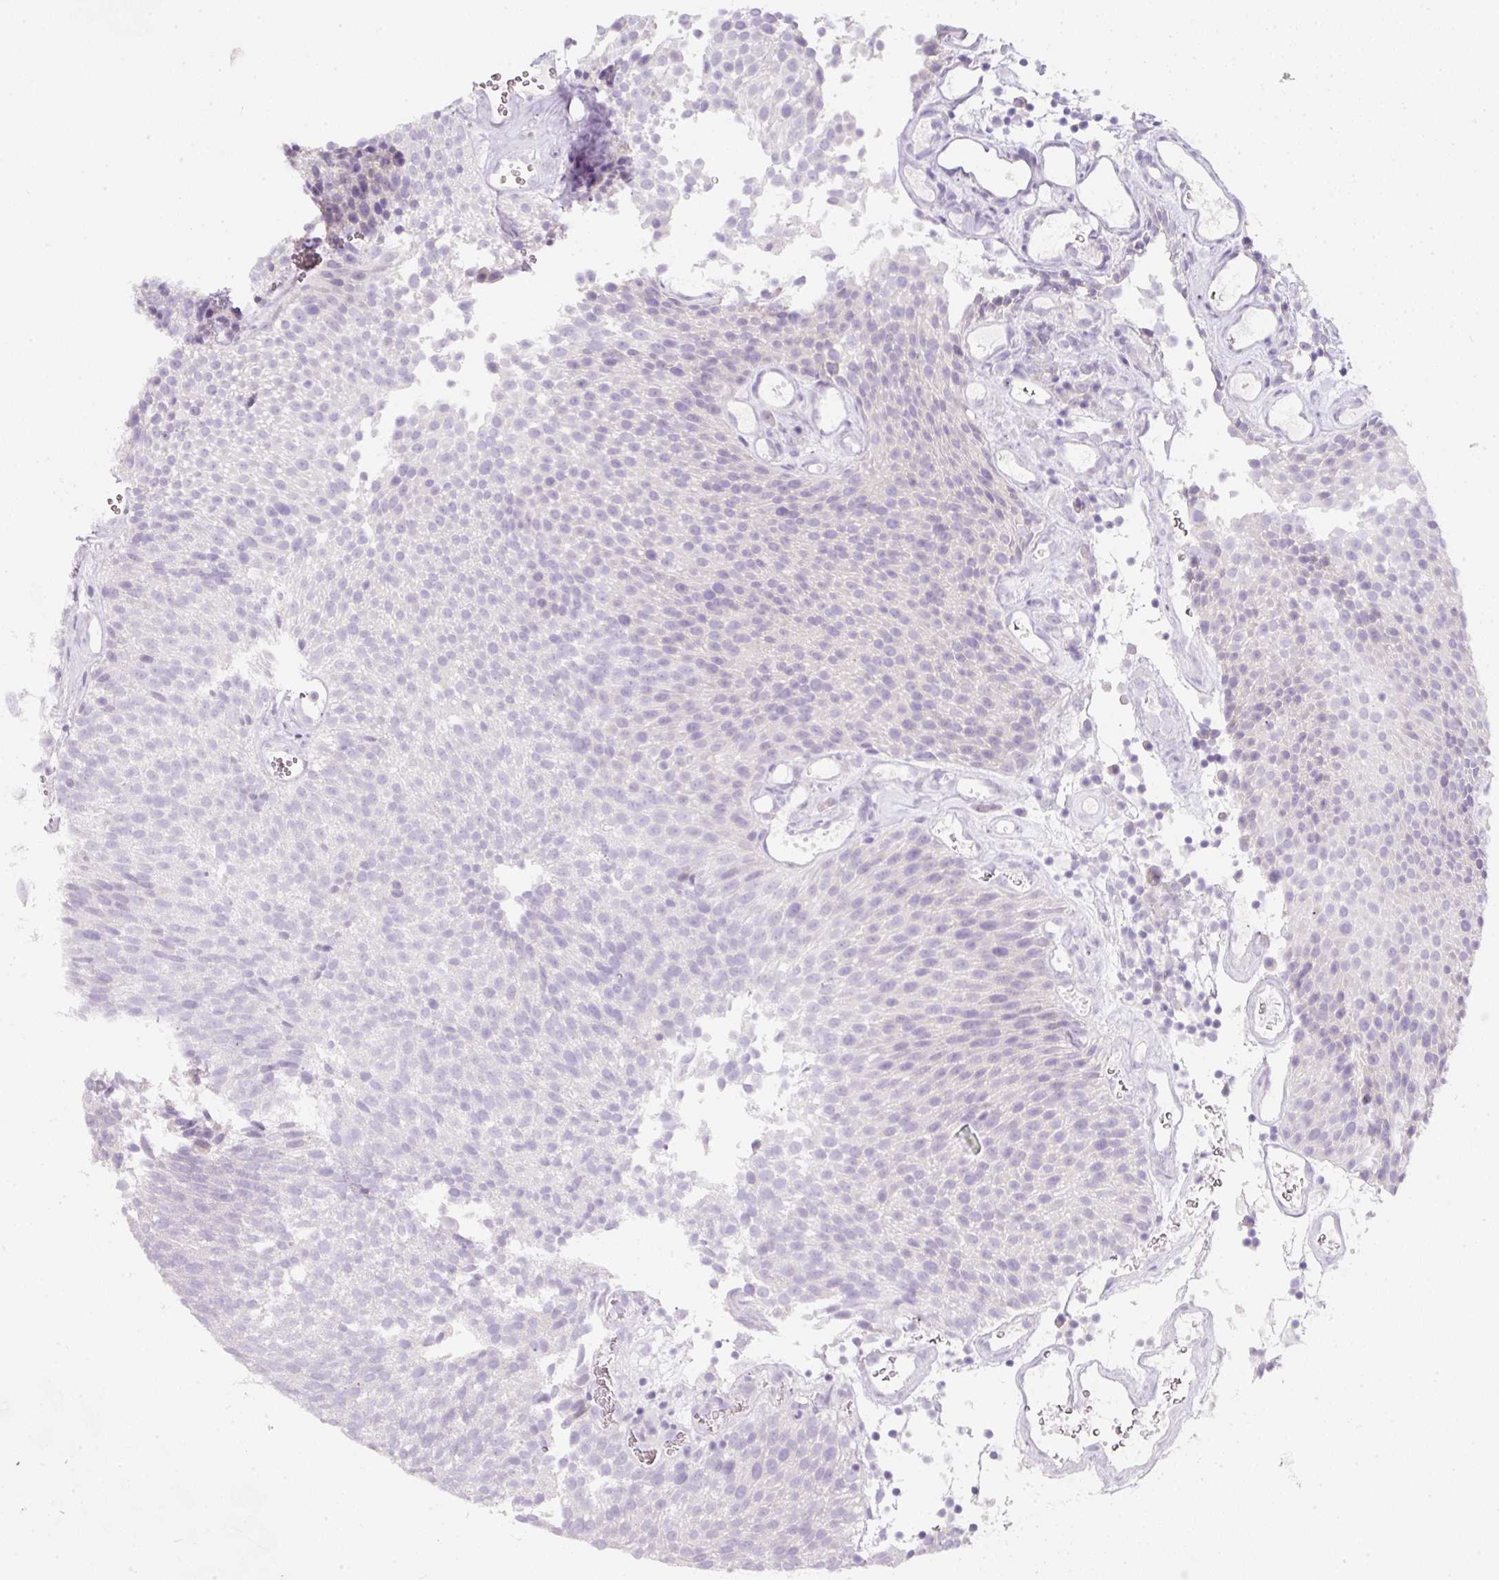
{"staining": {"intensity": "negative", "quantity": "none", "location": "none"}, "tissue": "urothelial cancer", "cell_type": "Tumor cells", "image_type": "cancer", "snomed": [{"axis": "morphology", "description": "Urothelial carcinoma, Low grade"}, {"axis": "topography", "description": "Urinary bladder"}], "caption": "A micrograph of low-grade urothelial carcinoma stained for a protein reveals no brown staining in tumor cells. (Stains: DAB (3,3'-diaminobenzidine) IHC with hematoxylin counter stain, Microscopy: brightfield microscopy at high magnification).", "gene": "SLC2A2", "patient": {"sex": "female", "age": 79}}